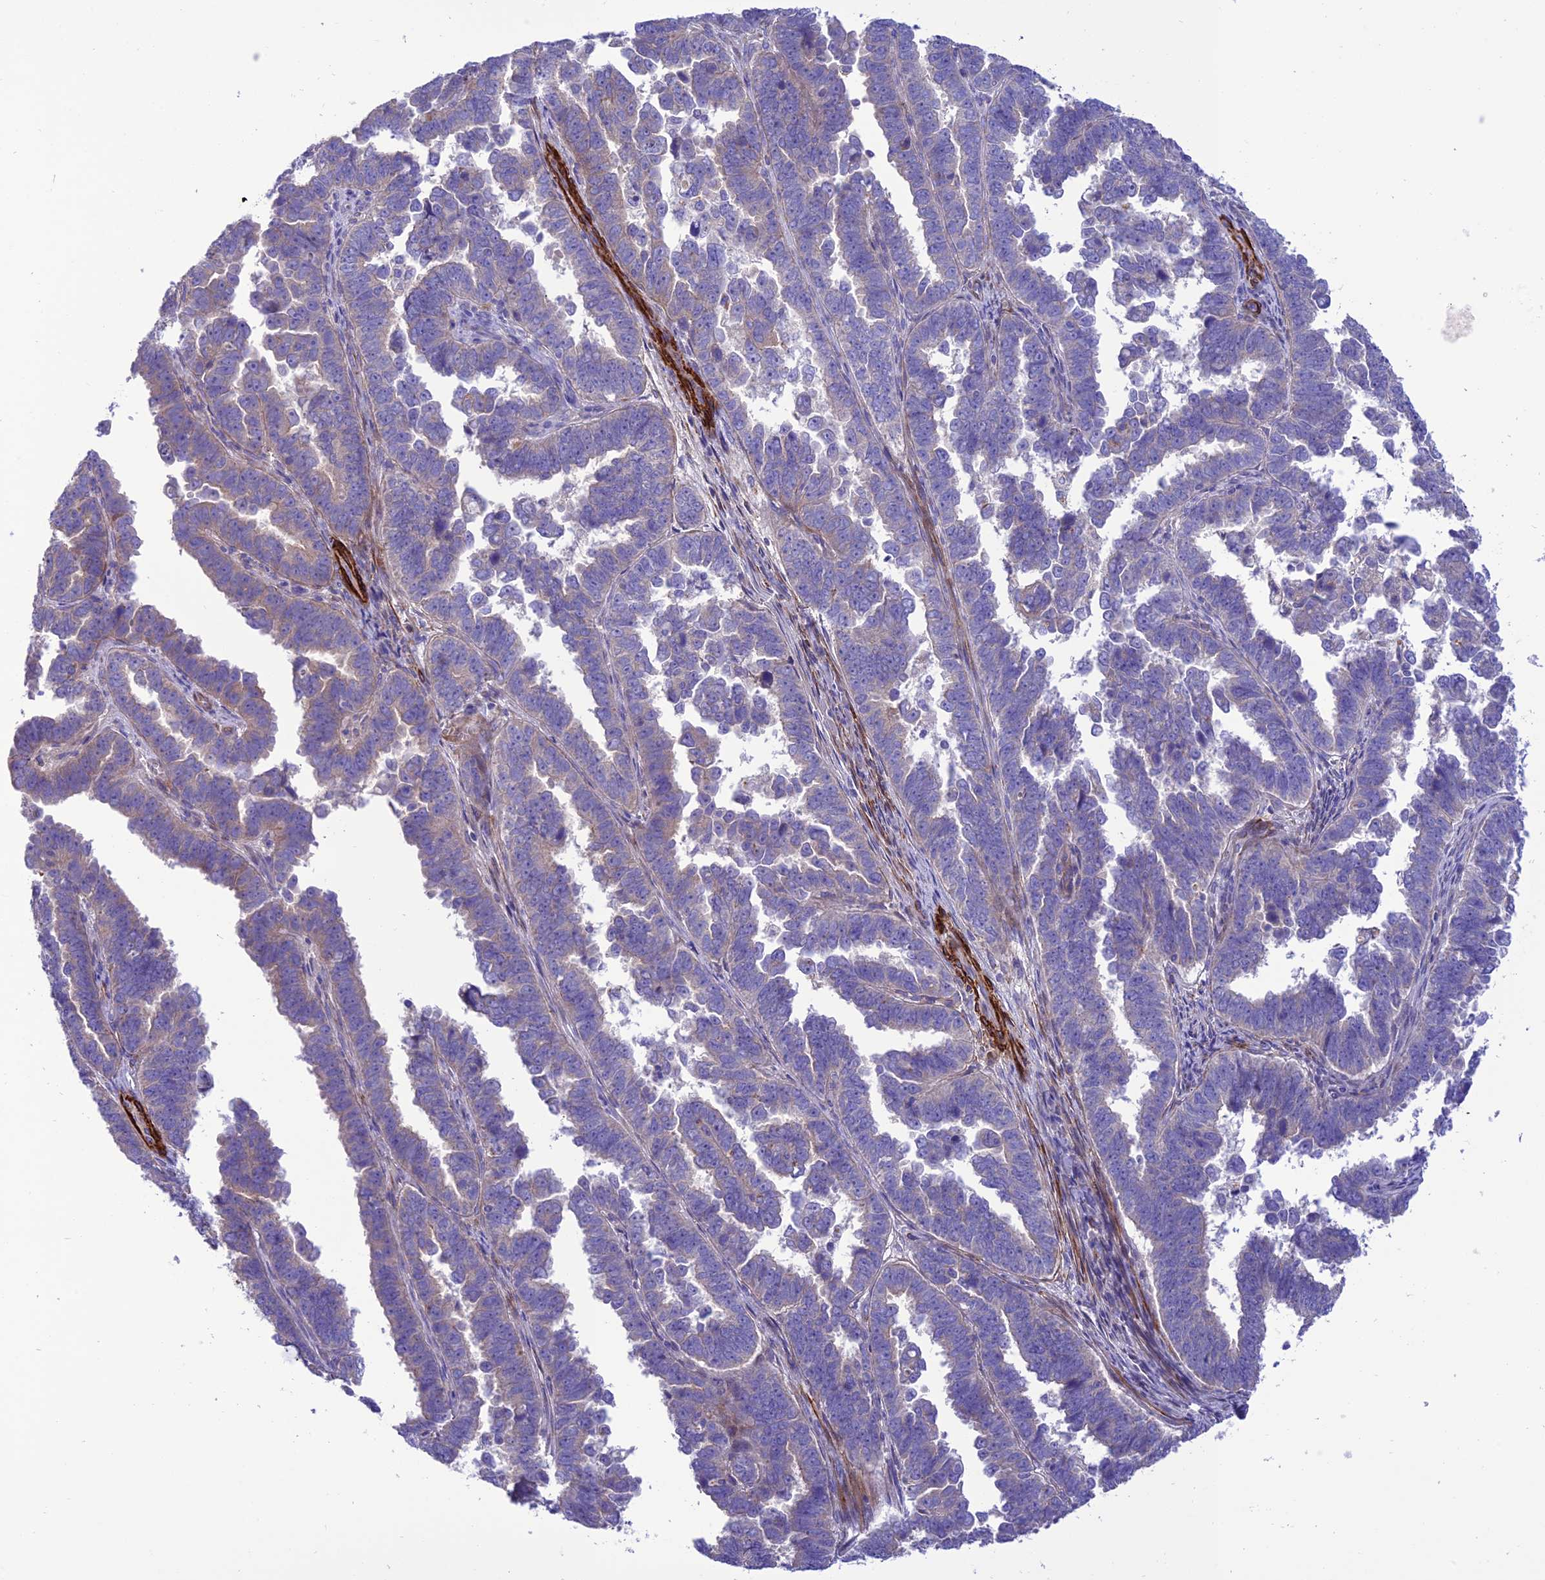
{"staining": {"intensity": "negative", "quantity": "none", "location": "none"}, "tissue": "endometrial cancer", "cell_type": "Tumor cells", "image_type": "cancer", "snomed": [{"axis": "morphology", "description": "Adenocarcinoma, NOS"}, {"axis": "topography", "description": "Endometrium"}], "caption": "High power microscopy micrograph of an IHC micrograph of endometrial cancer (adenocarcinoma), revealing no significant expression in tumor cells. (DAB (3,3'-diaminobenzidine) immunohistochemistry visualized using brightfield microscopy, high magnification).", "gene": "FRA10AC1", "patient": {"sex": "female", "age": 75}}